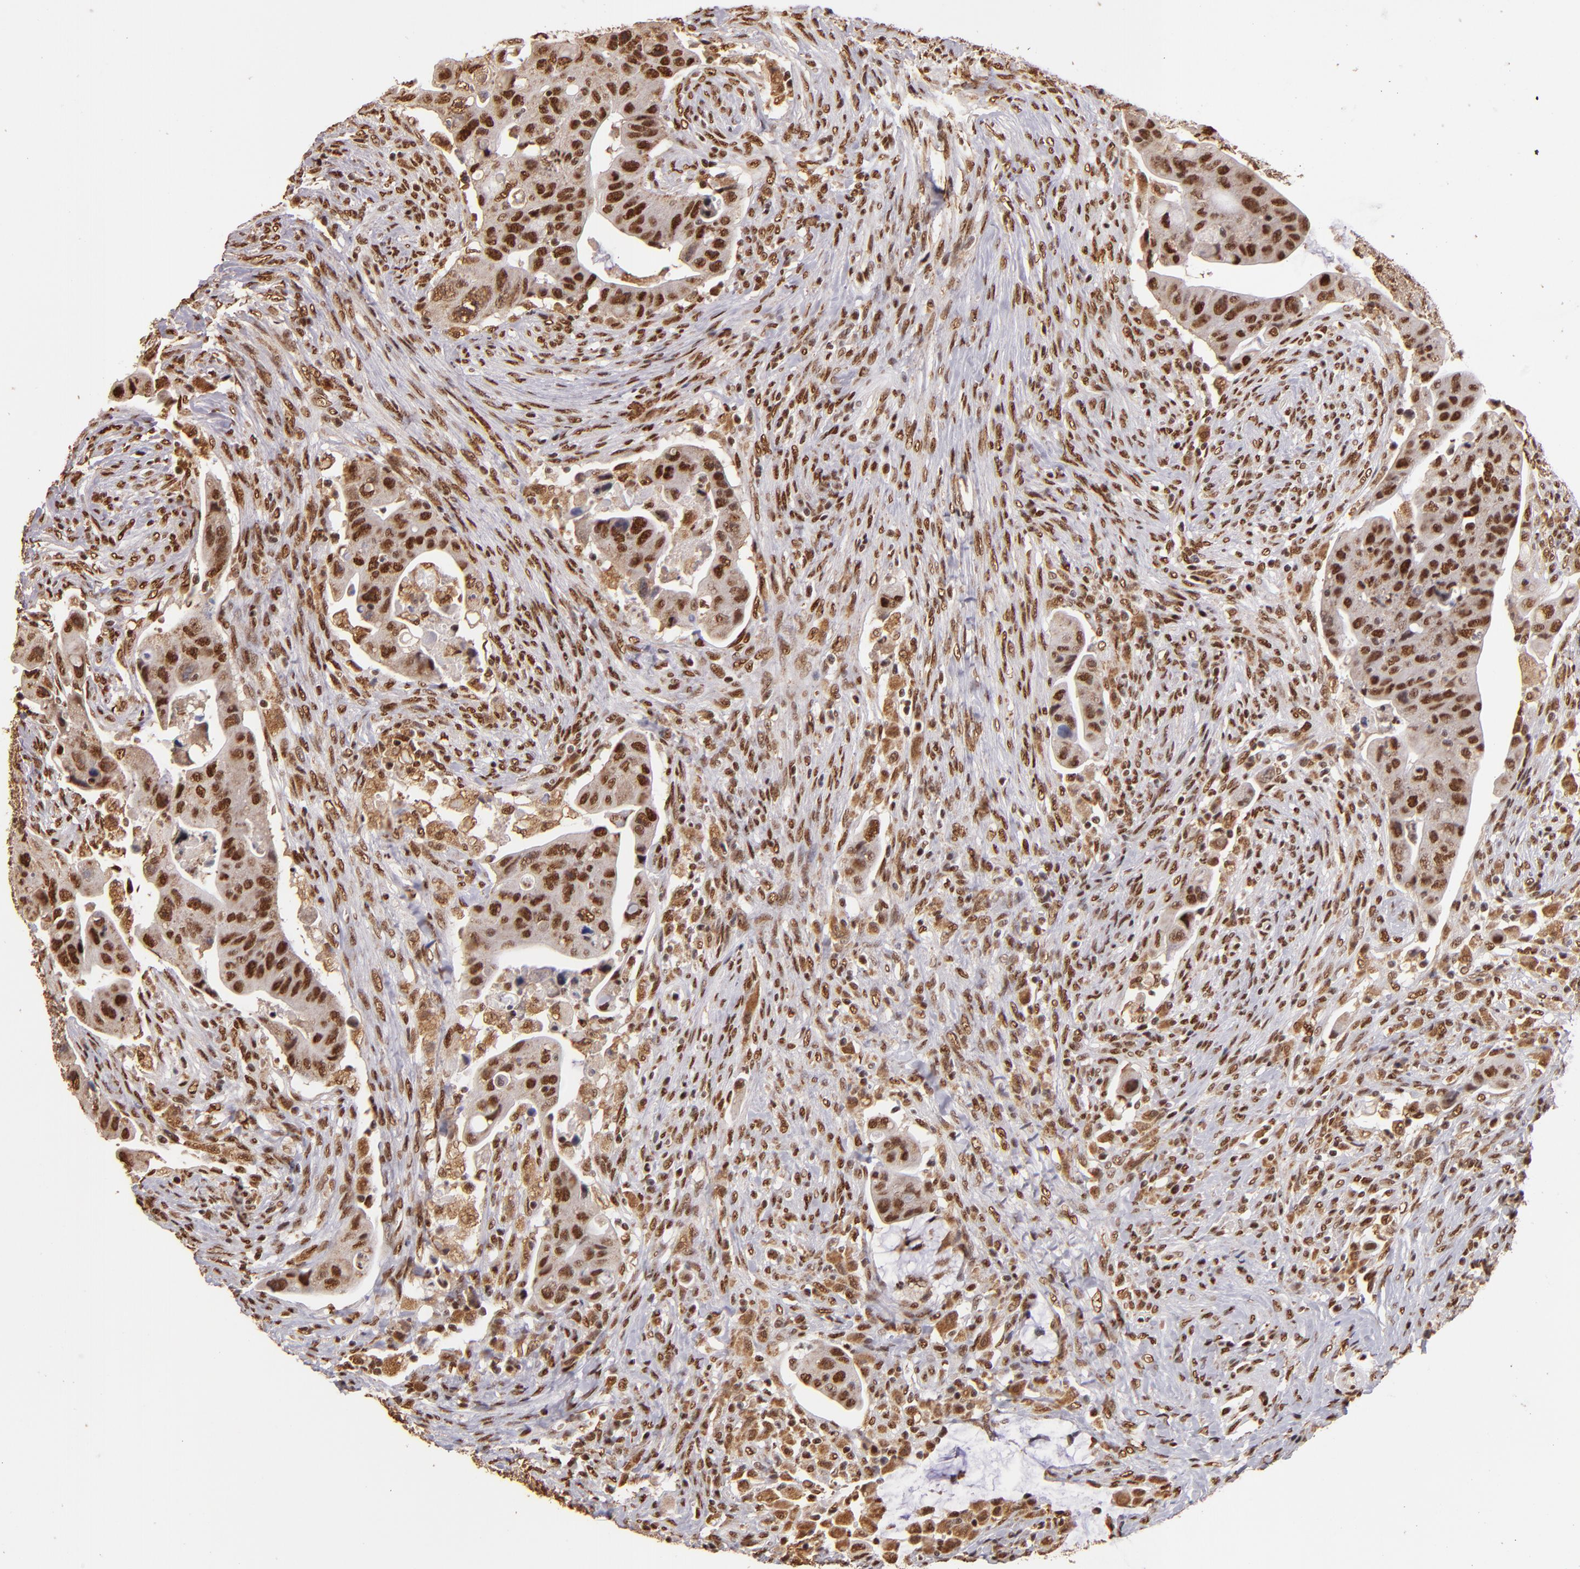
{"staining": {"intensity": "strong", "quantity": ">75%", "location": "cytoplasmic/membranous,nuclear"}, "tissue": "colorectal cancer", "cell_type": "Tumor cells", "image_type": "cancer", "snomed": [{"axis": "morphology", "description": "Adenocarcinoma, NOS"}, {"axis": "topography", "description": "Rectum"}], "caption": "Tumor cells display strong cytoplasmic/membranous and nuclear positivity in approximately >75% of cells in adenocarcinoma (colorectal).", "gene": "SP1", "patient": {"sex": "female", "age": 71}}